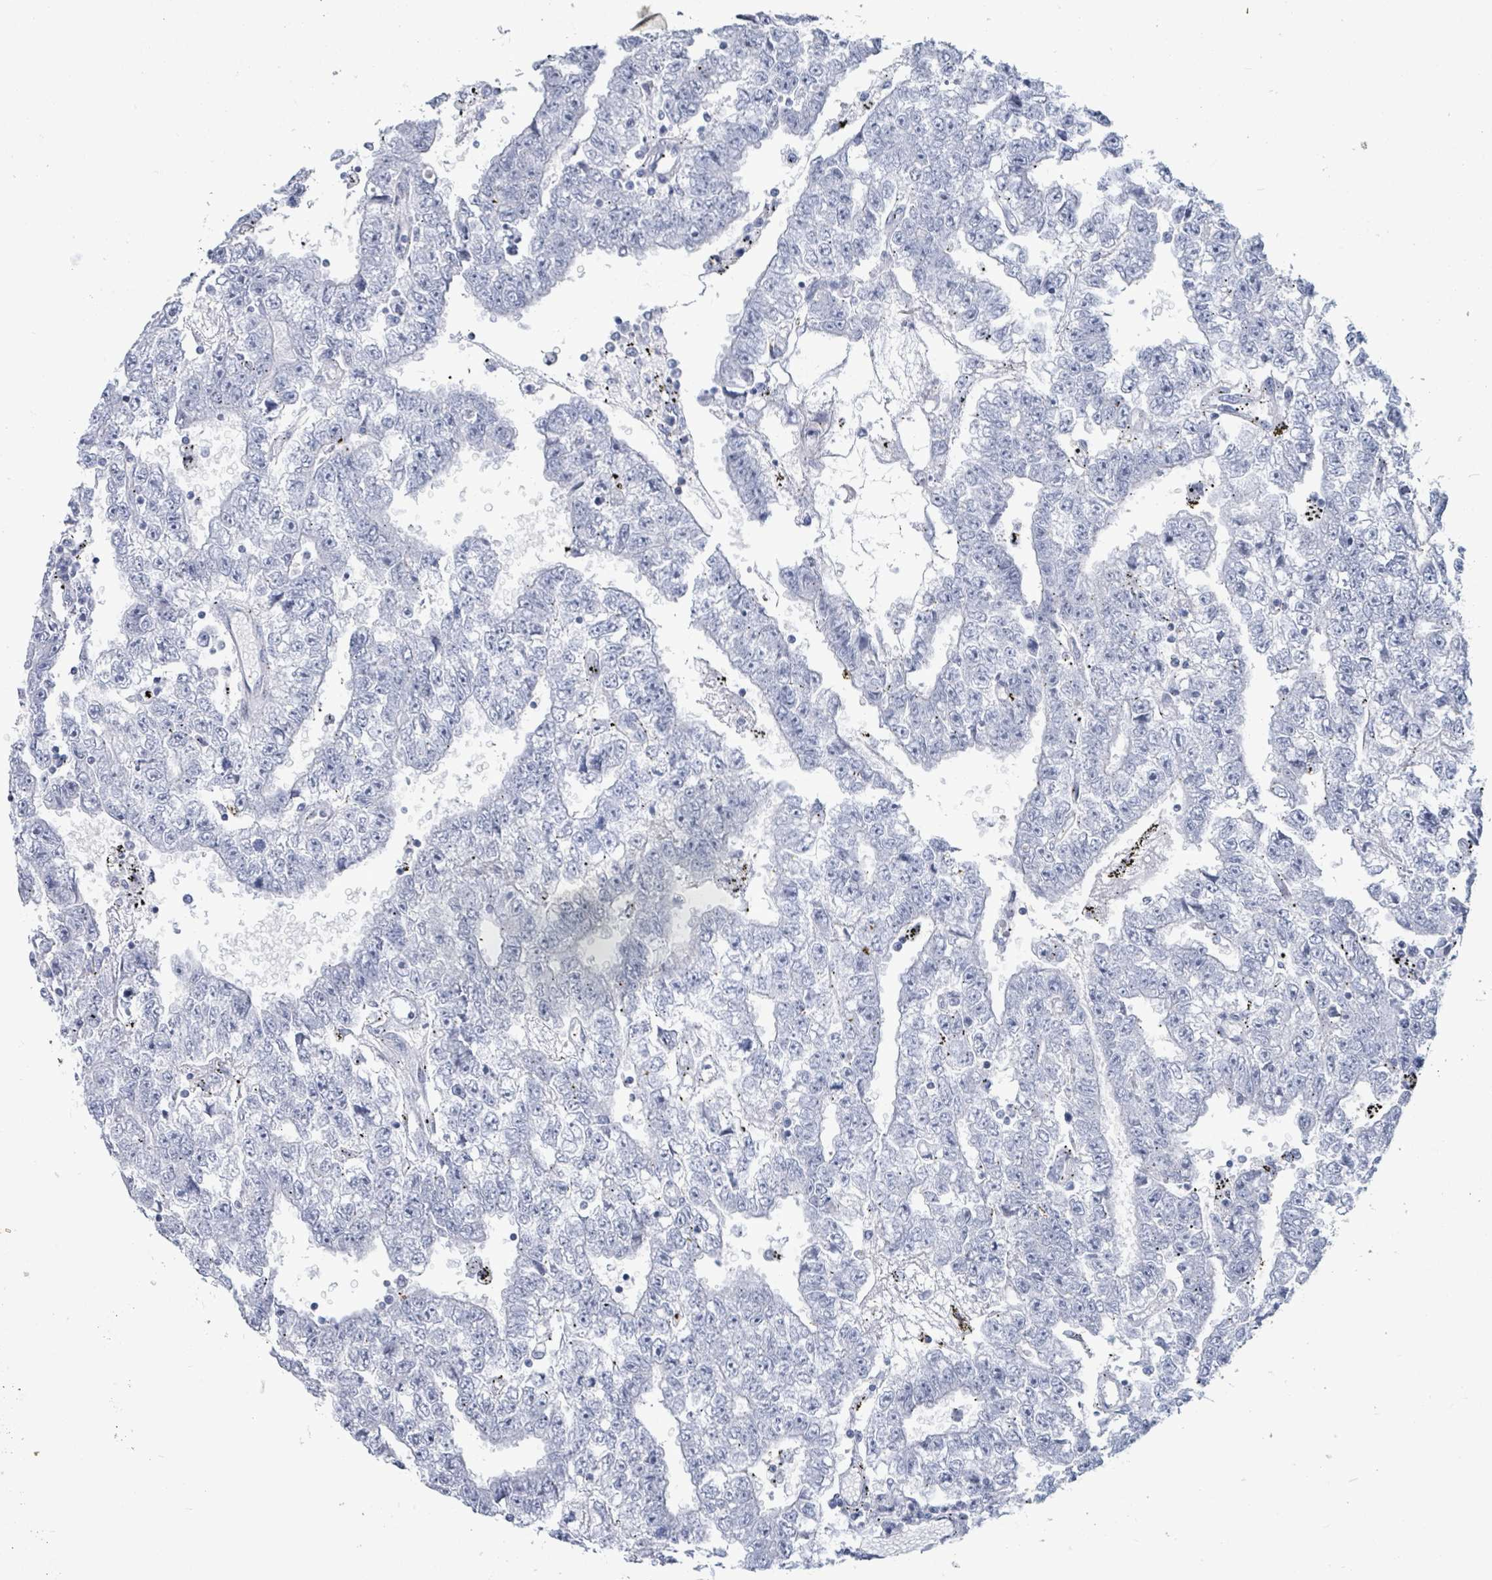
{"staining": {"intensity": "negative", "quantity": "none", "location": "none"}, "tissue": "testis cancer", "cell_type": "Tumor cells", "image_type": "cancer", "snomed": [{"axis": "morphology", "description": "Carcinoma, Embryonal, NOS"}, {"axis": "topography", "description": "Testis"}], "caption": "This is an immunohistochemistry (IHC) micrograph of testis cancer (embryonal carcinoma). There is no positivity in tumor cells.", "gene": "MALL", "patient": {"sex": "male", "age": 25}}